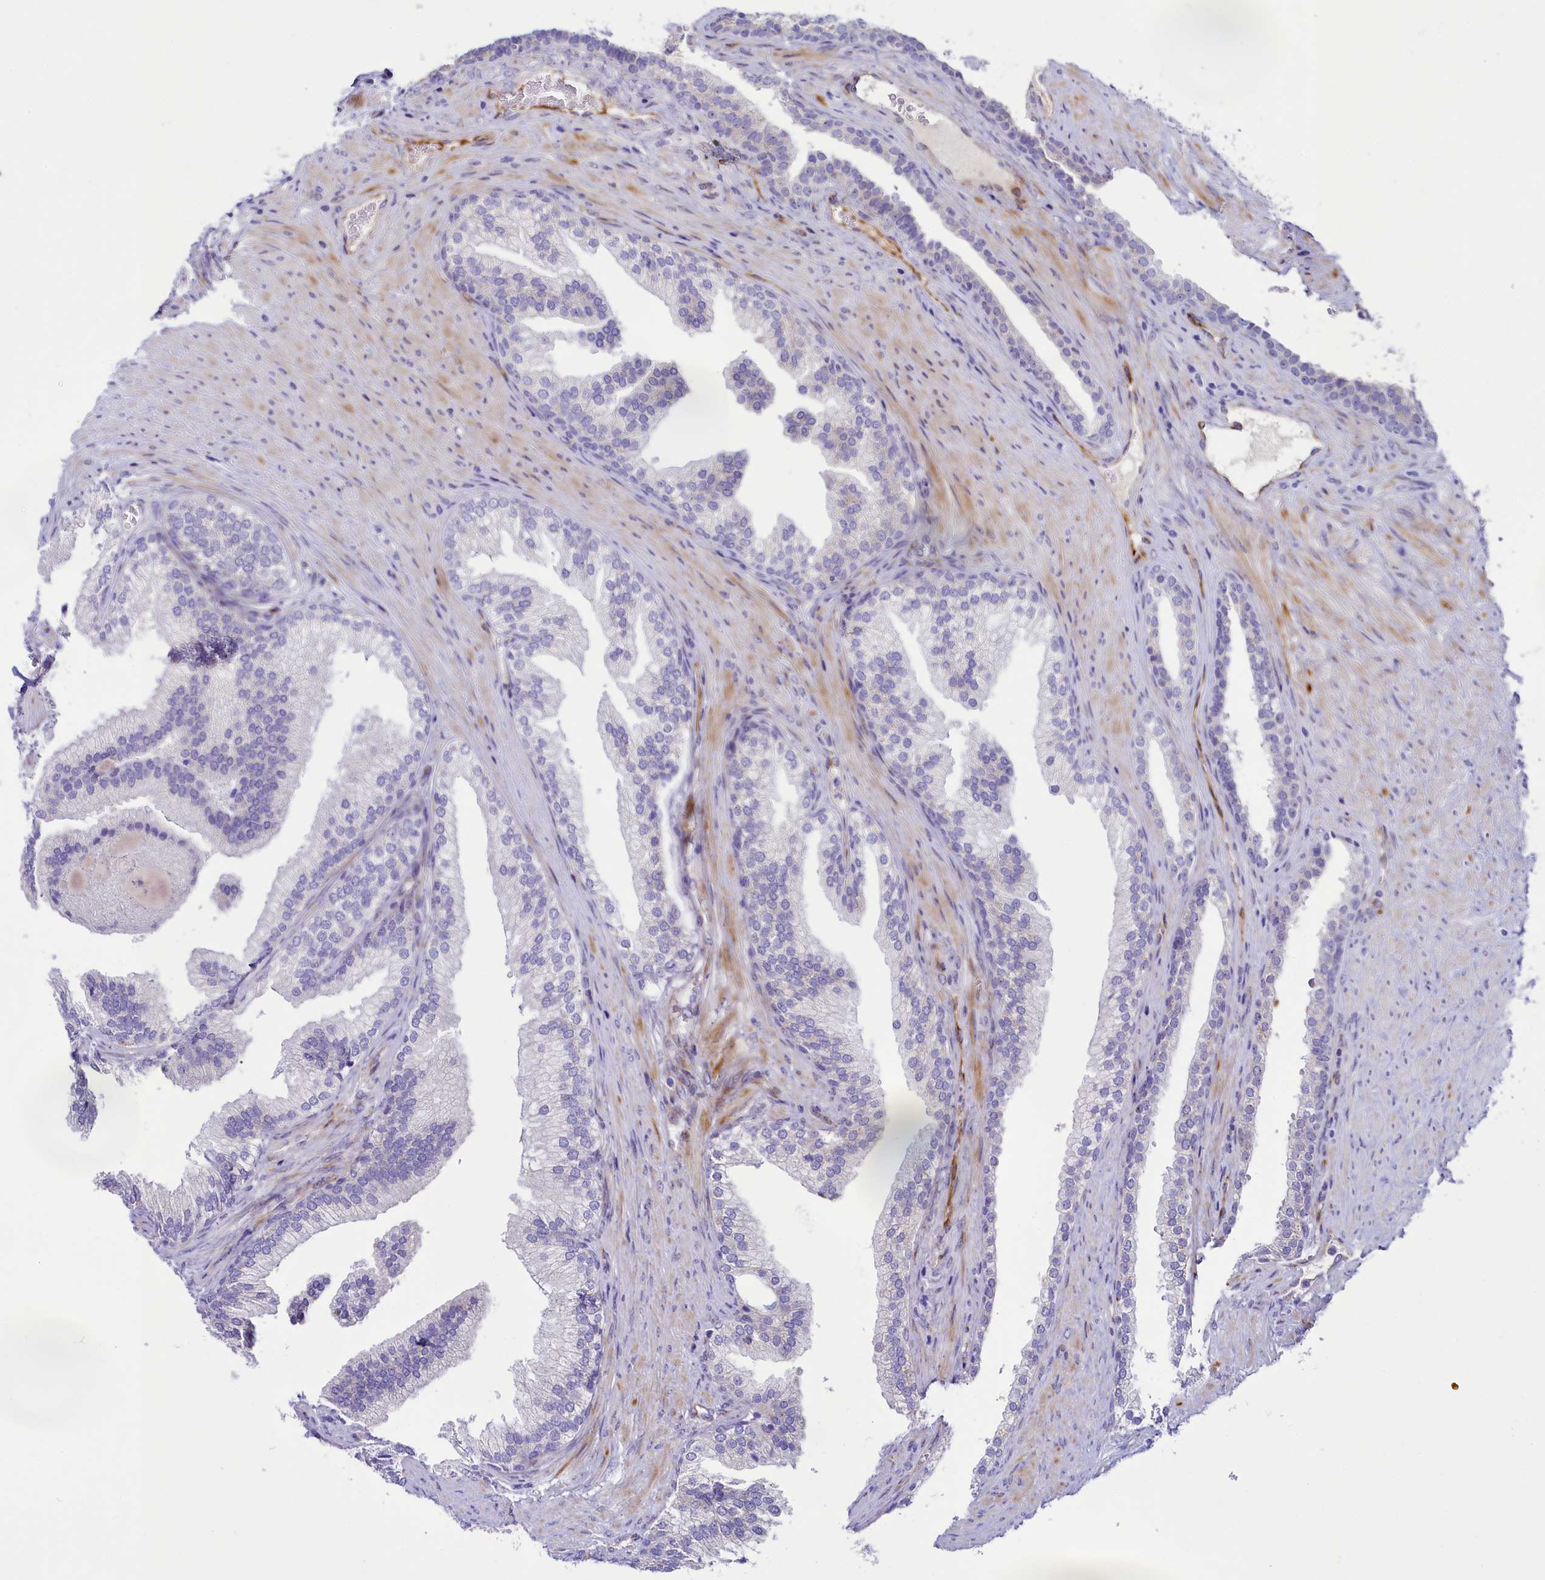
{"staining": {"intensity": "negative", "quantity": "none", "location": "none"}, "tissue": "prostate", "cell_type": "Glandular cells", "image_type": "normal", "snomed": [{"axis": "morphology", "description": "Normal tissue, NOS"}, {"axis": "topography", "description": "Prostate"}], "caption": "The histopathology image displays no staining of glandular cells in unremarkable prostate.", "gene": "SH3TC2", "patient": {"sex": "male", "age": 76}}